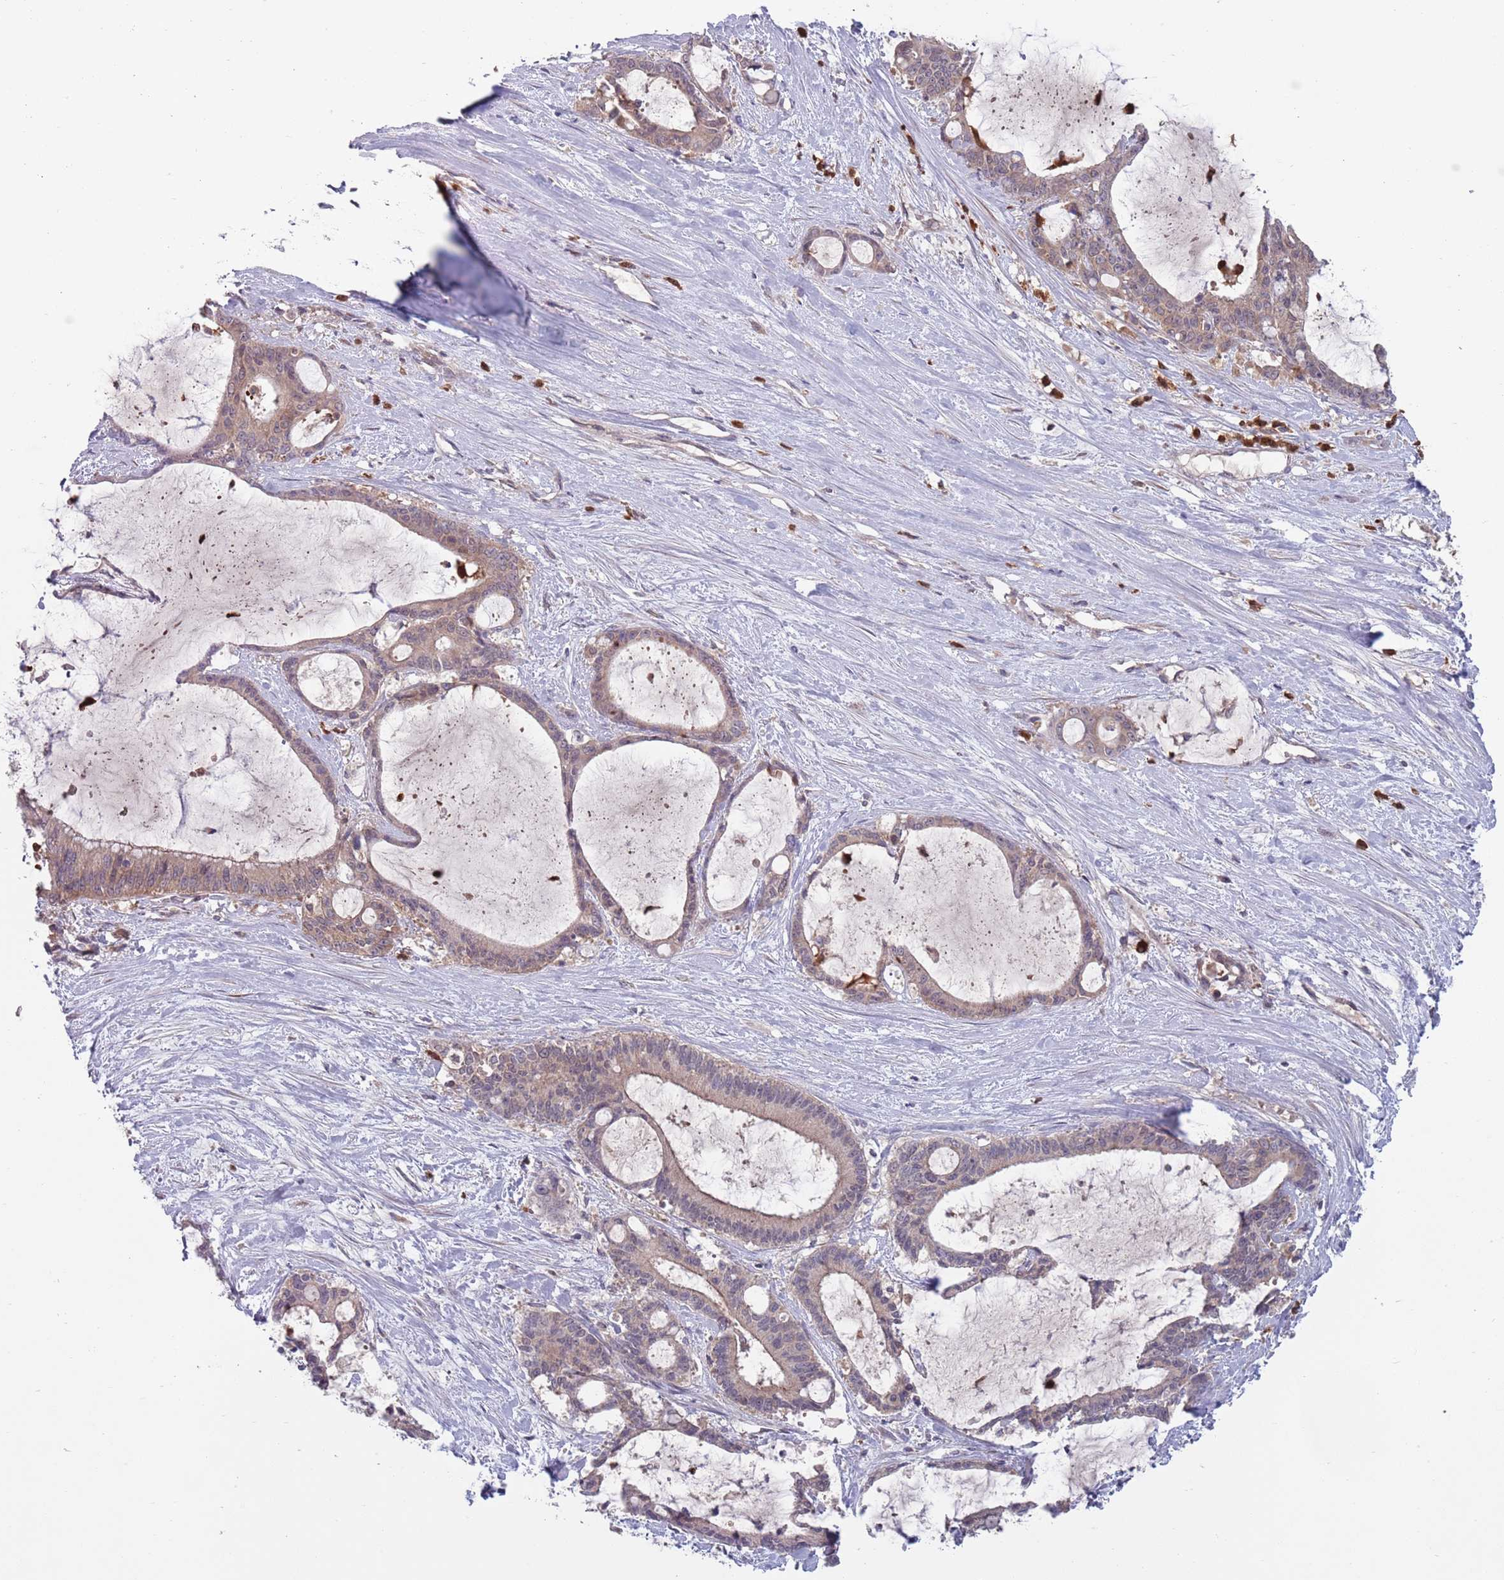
{"staining": {"intensity": "weak", "quantity": "<25%", "location": "cytoplasmic/membranous"}, "tissue": "liver cancer", "cell_type": "Tumor cells", "image_type": "cancer", "snomed": [{"axis": "morphology", "description": "Normal tissue, NOS"}, {"axis": "morphology", "description": "Cholangiocarcinoma"}, {"axis": "topography", "description": "Liver"}, {"axis": "topography", "description": "Peripheral nerve tissue"}], "caption": "Liver cancer (cholangiocarcinoma) was stained to show a protein in brown. There is no significant positivity in tumor cells.", "gene": "TYW1", "patient": {"sex": "female", "age": 73}}